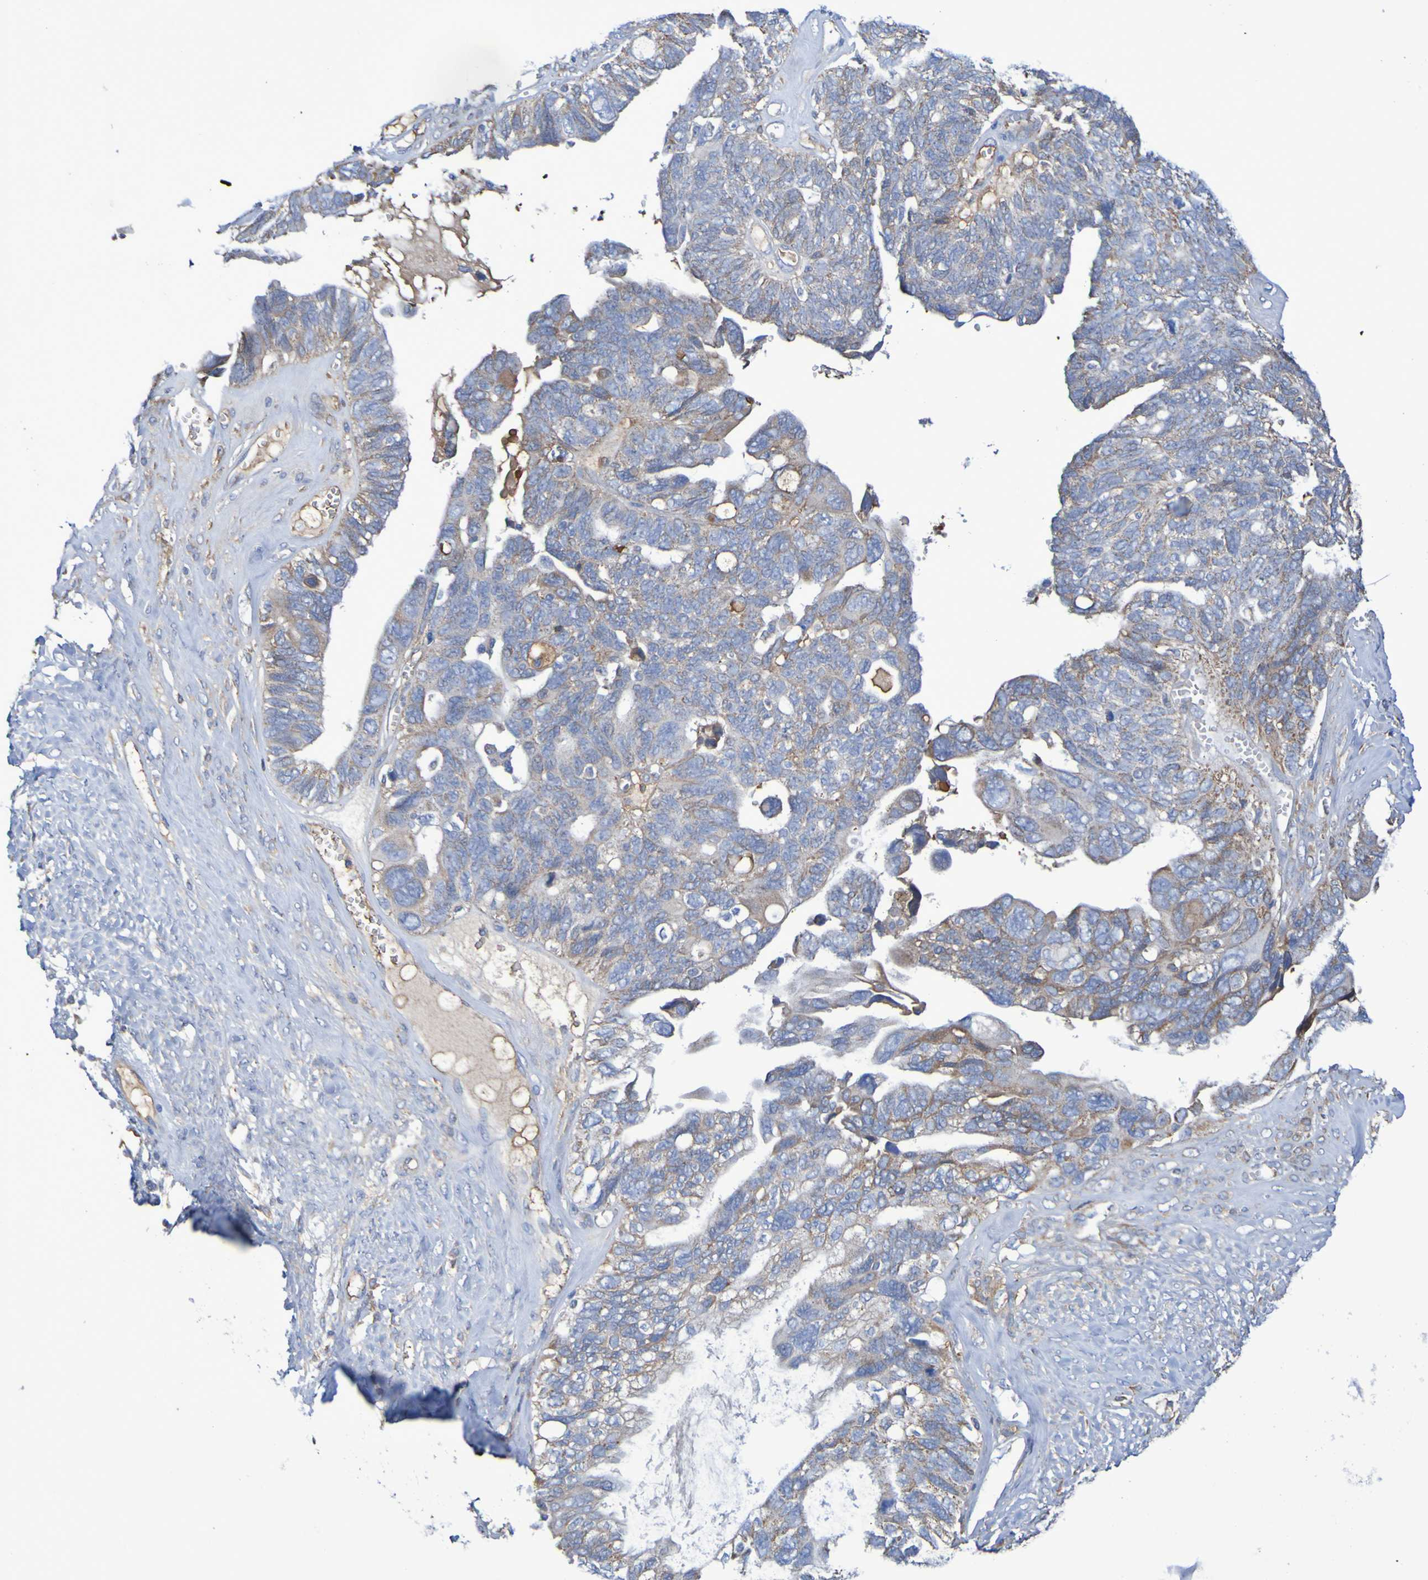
{"staining": {"intensity": "weak", "quantity": ">75%", "location": "cytoplasmic/membranous"}, "tissue": "ovarian cancer", "cell_type": "Tumor cells", "image_type": "cancer", "snomed": [{"axis": "morphology", "description": "Cystadenocarcinoma, serous, NOS"}, {"axis": "topography", "description": "Ovary"}], "caption": "This is an image of immunohistochemistry staining of ovarian serous cystadenocarcinoma, which shows weak staining in the cytoplasmic/membranous of tumor cells.", "gene": "CNTN2", "patient": {"sex": "female", "age": 79}}